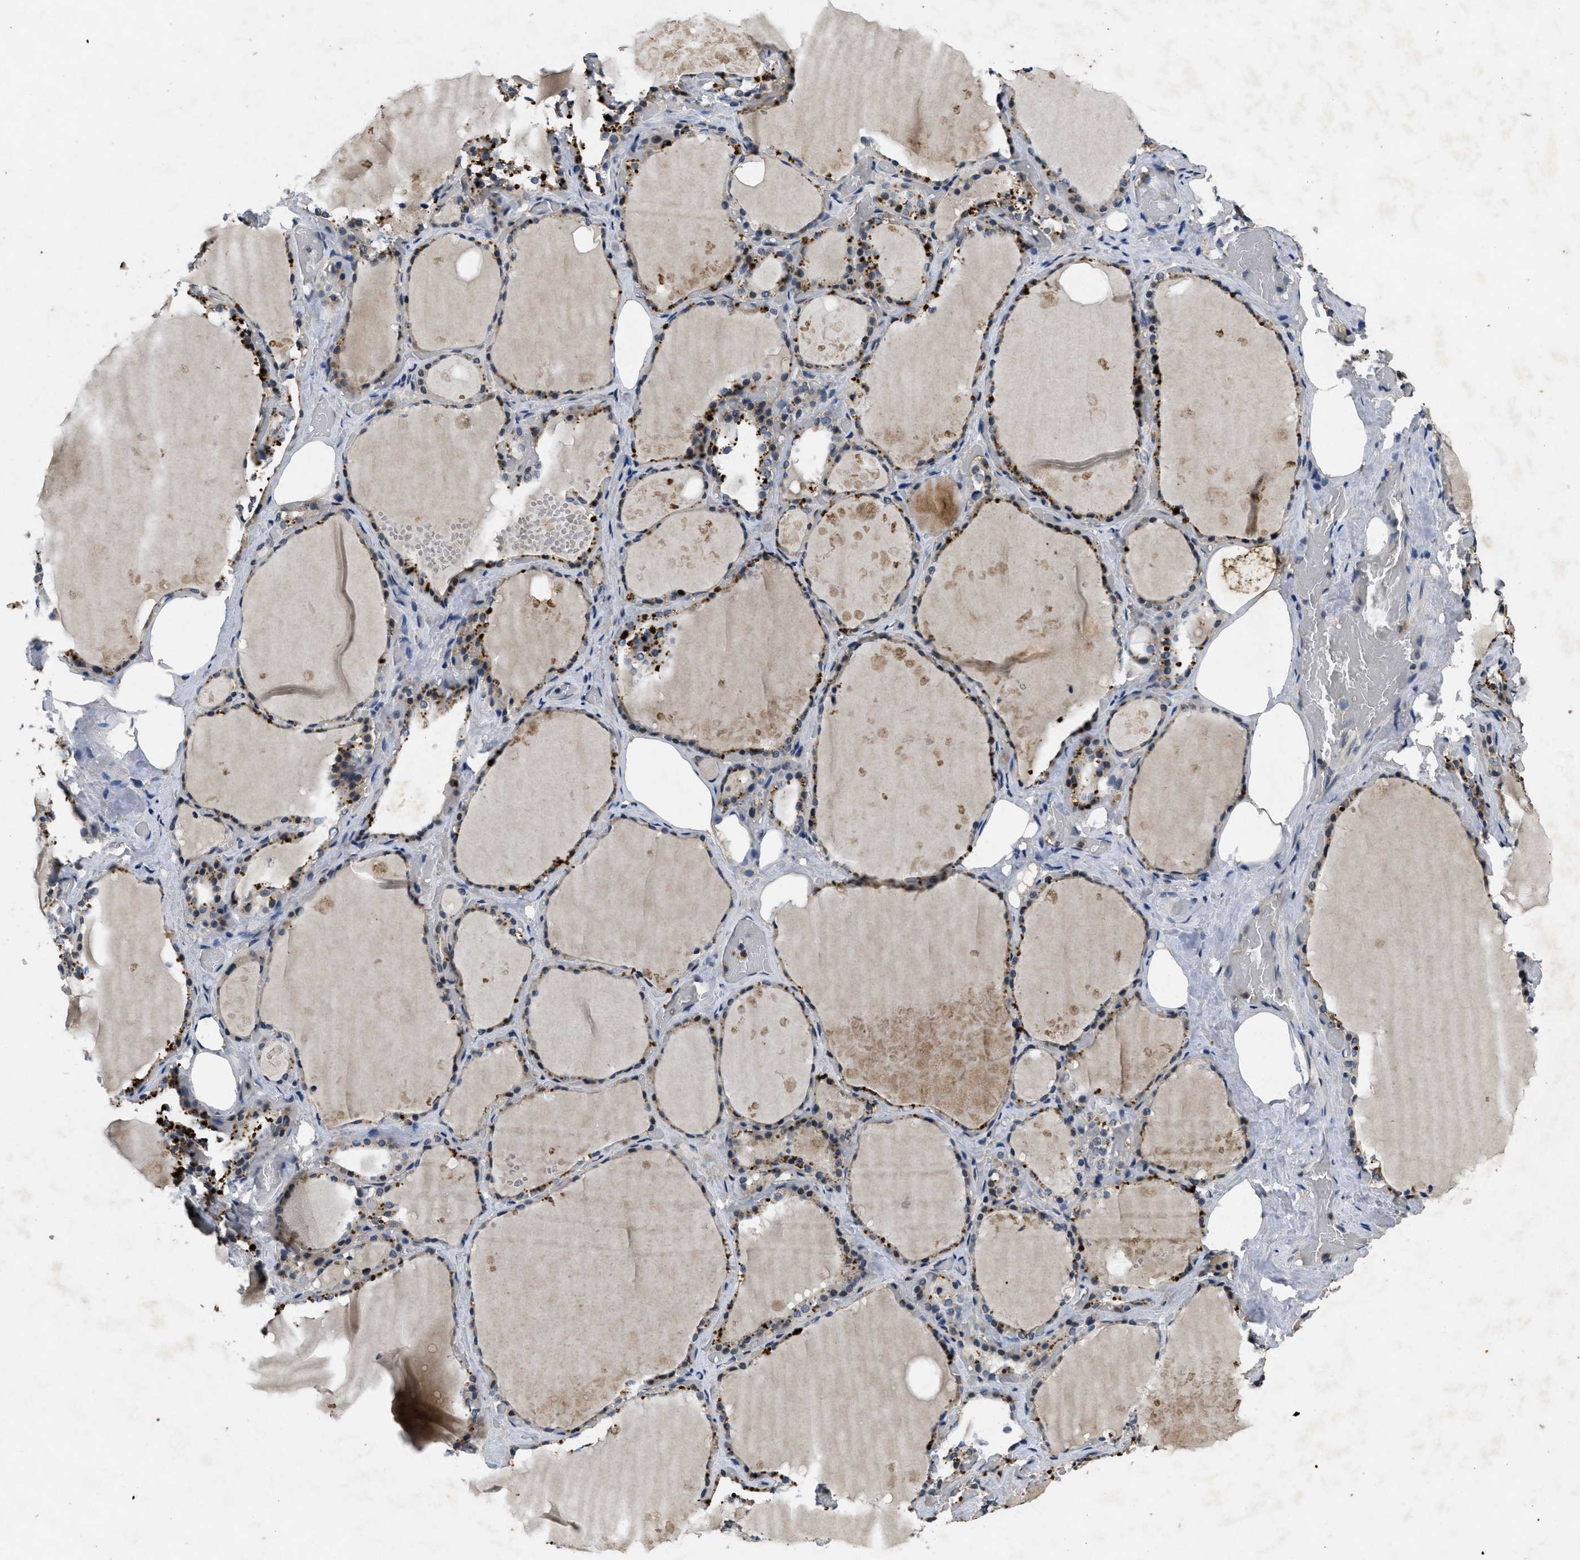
{"staining": {"intensity": "moderate", "quantity": ">75%", "location": "cytoplasmic/membranous,nuclear"}, "tissue": "thyroid gland", "cell_type": "Glandular cells", "image_type": "normal", "snomed": [{"axis": "morphology", "description": "Normal tissue, NOS"}, {"axis": "topography", "description": "Thyroid gland"}], "caption": "Moderate cytoplasmic/membranous,nuclear expression is identified in about >75% of glandular cells in benign thyroid gland.", "gene": "PAPOLG", "patient": {"sex": "male", "age": 61}}